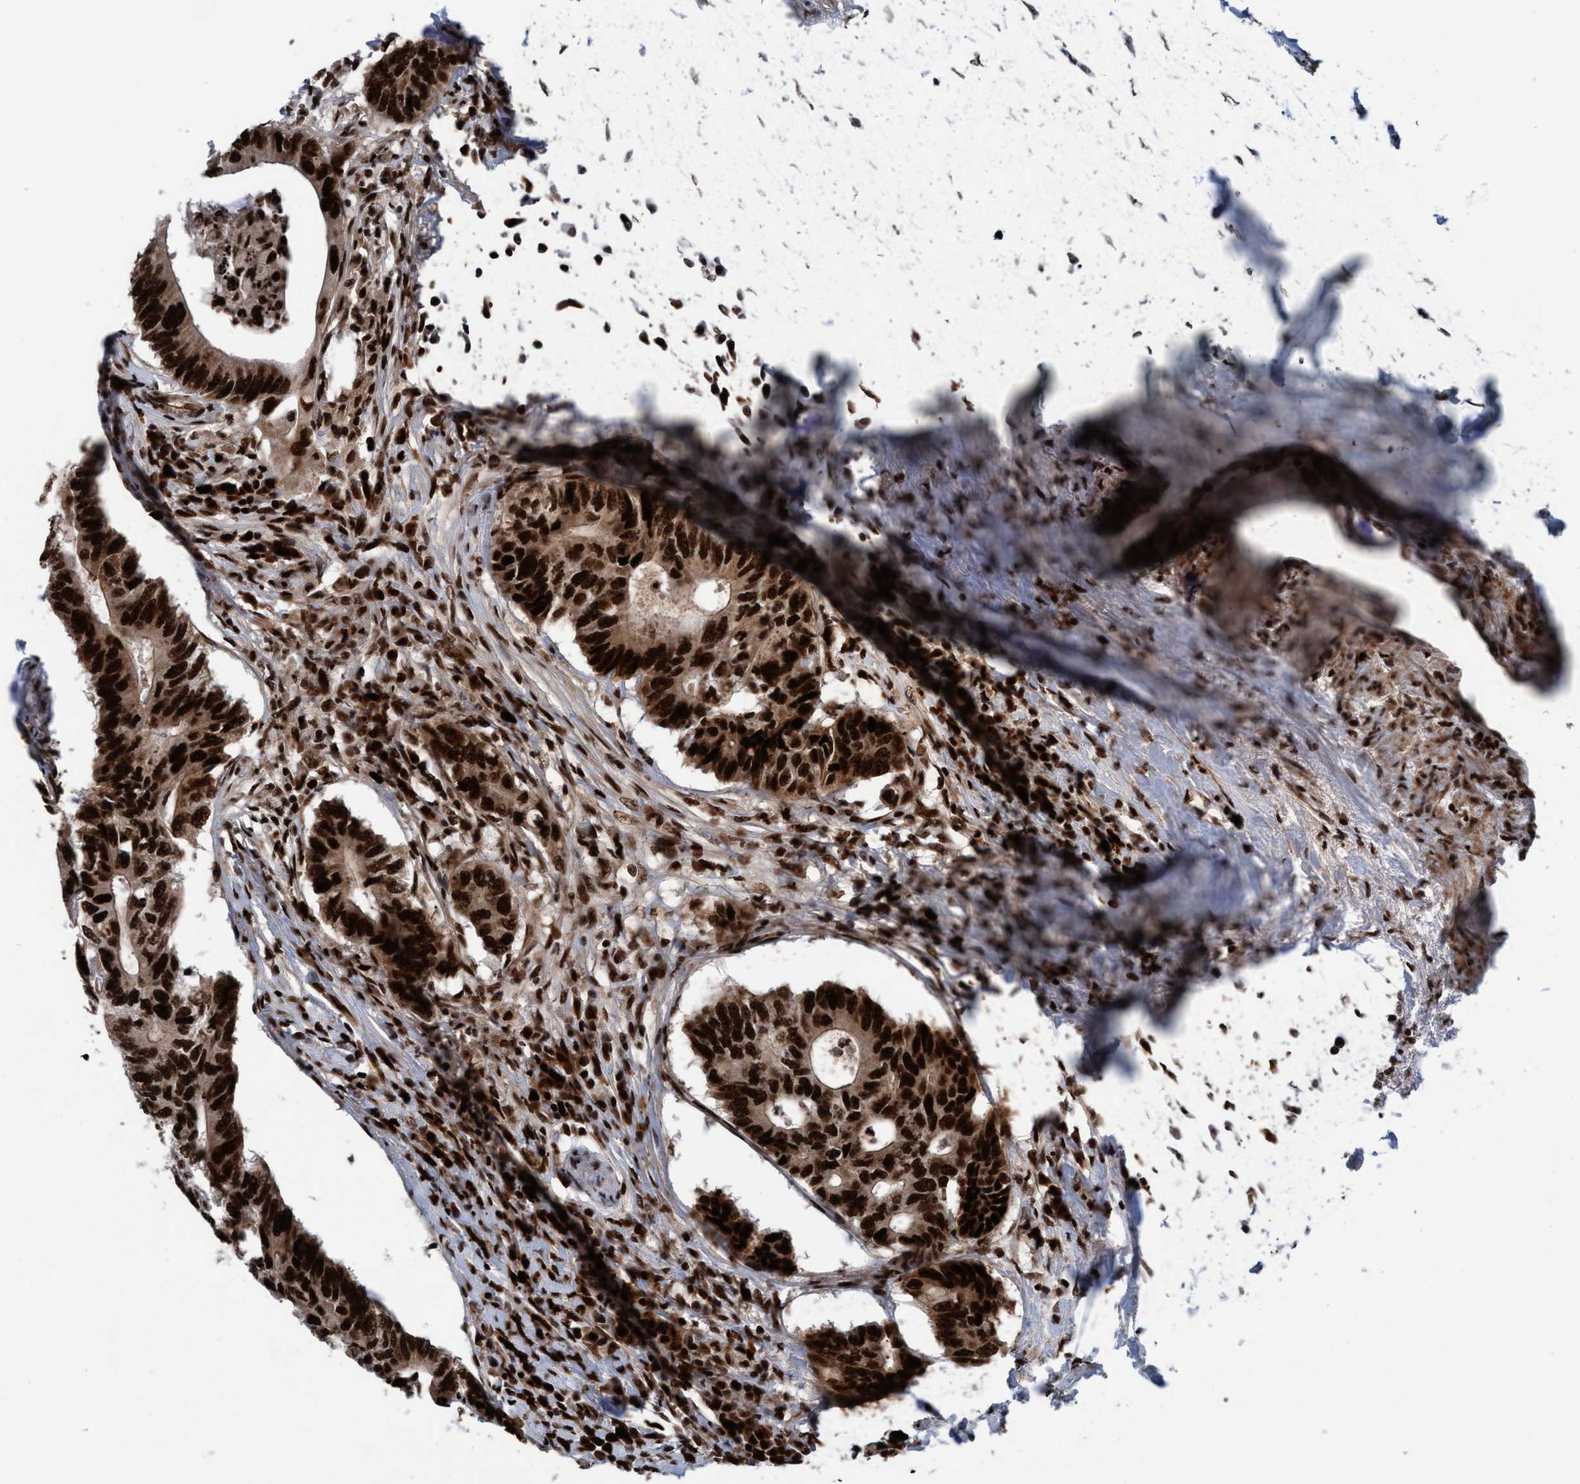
{"staining": {"intensity": "strong", "quantity": ">75%", "location": "nuclear"}, "tissue": "colorectal cancer", "cell_type": "Tumor cells", "image_type": "cancer", "snomed": [{"axis": "morphology", "description": "Adenocarcinoma, NOS"}, {"axis": "topography", "description": "Colon"}], "caption": "Adenocarcinoma (colorectal) stained with a protein marker displays strong staining in tumor cells.", "gene": "TOPBP1", "patient": {"sex": "male", "age": 71}}